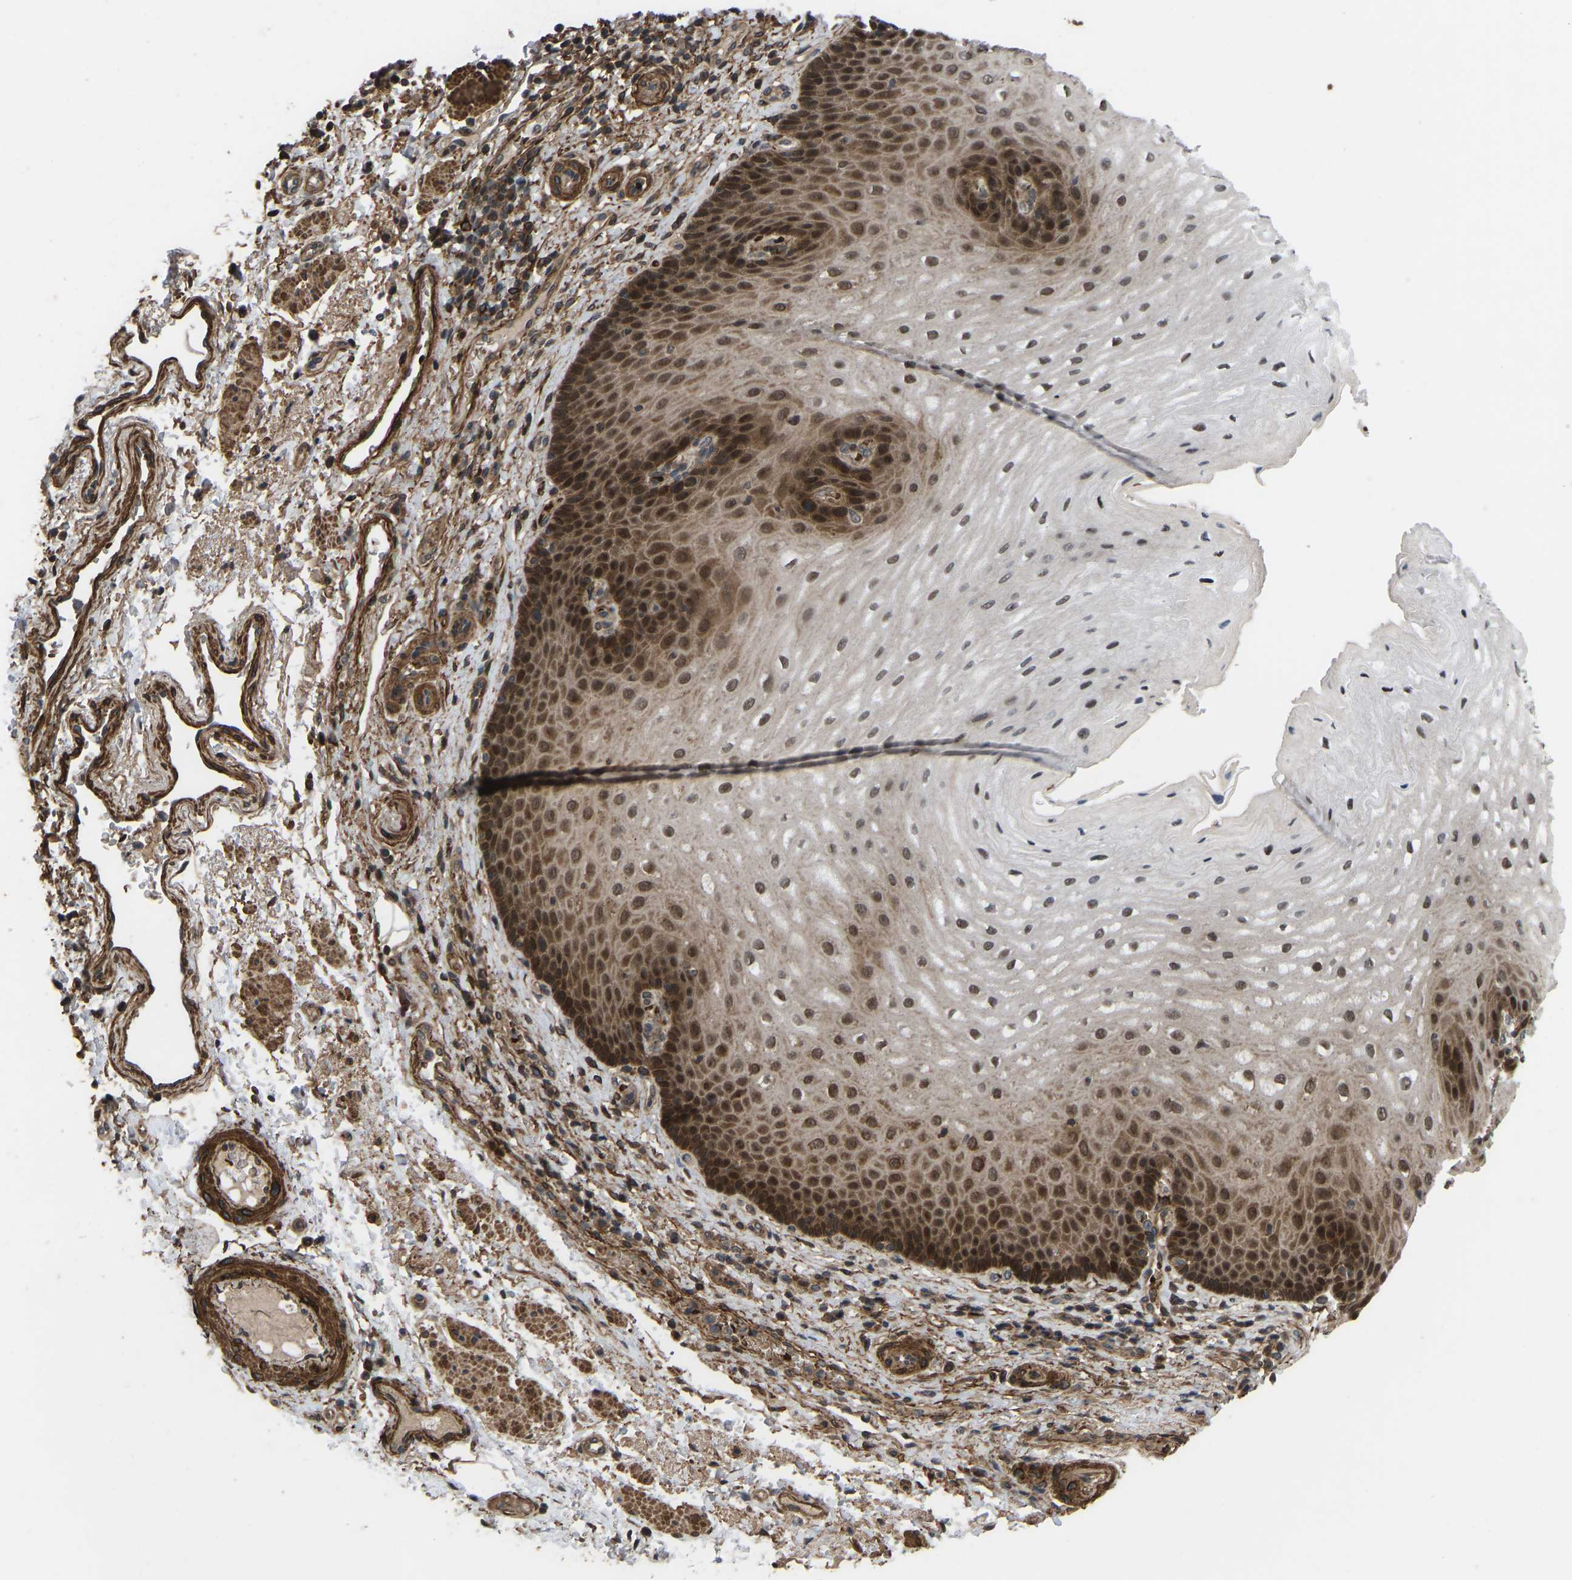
{"staining": {"intensity": "strong", "quantity": "25%-75%", "location": "cytoplasmic/membranous,nuclear"}, "tissue": "esophagus", "cell_type": "Squamous epithelial cells", "image_type": "normal", "snomed": [{"axis": "morphology", "description": "Normal tissue, NOS"}, {"axis": "topography", "description": "Esophagus"}], "caption": "An immunohistochemistry (IHC) micrograph of normal tissue is shown. Protein staining in brown highlights strong cytoplasmic/membranous,nuclear positivity in esophagus within squamous epithelial cells. Using DAB (brown) and hematoxylin (blue) stains, captured at high magnification using brightfield microscopy.", "gene": "CYP7B1", "patient": {"sex": "male", "age": 54}}